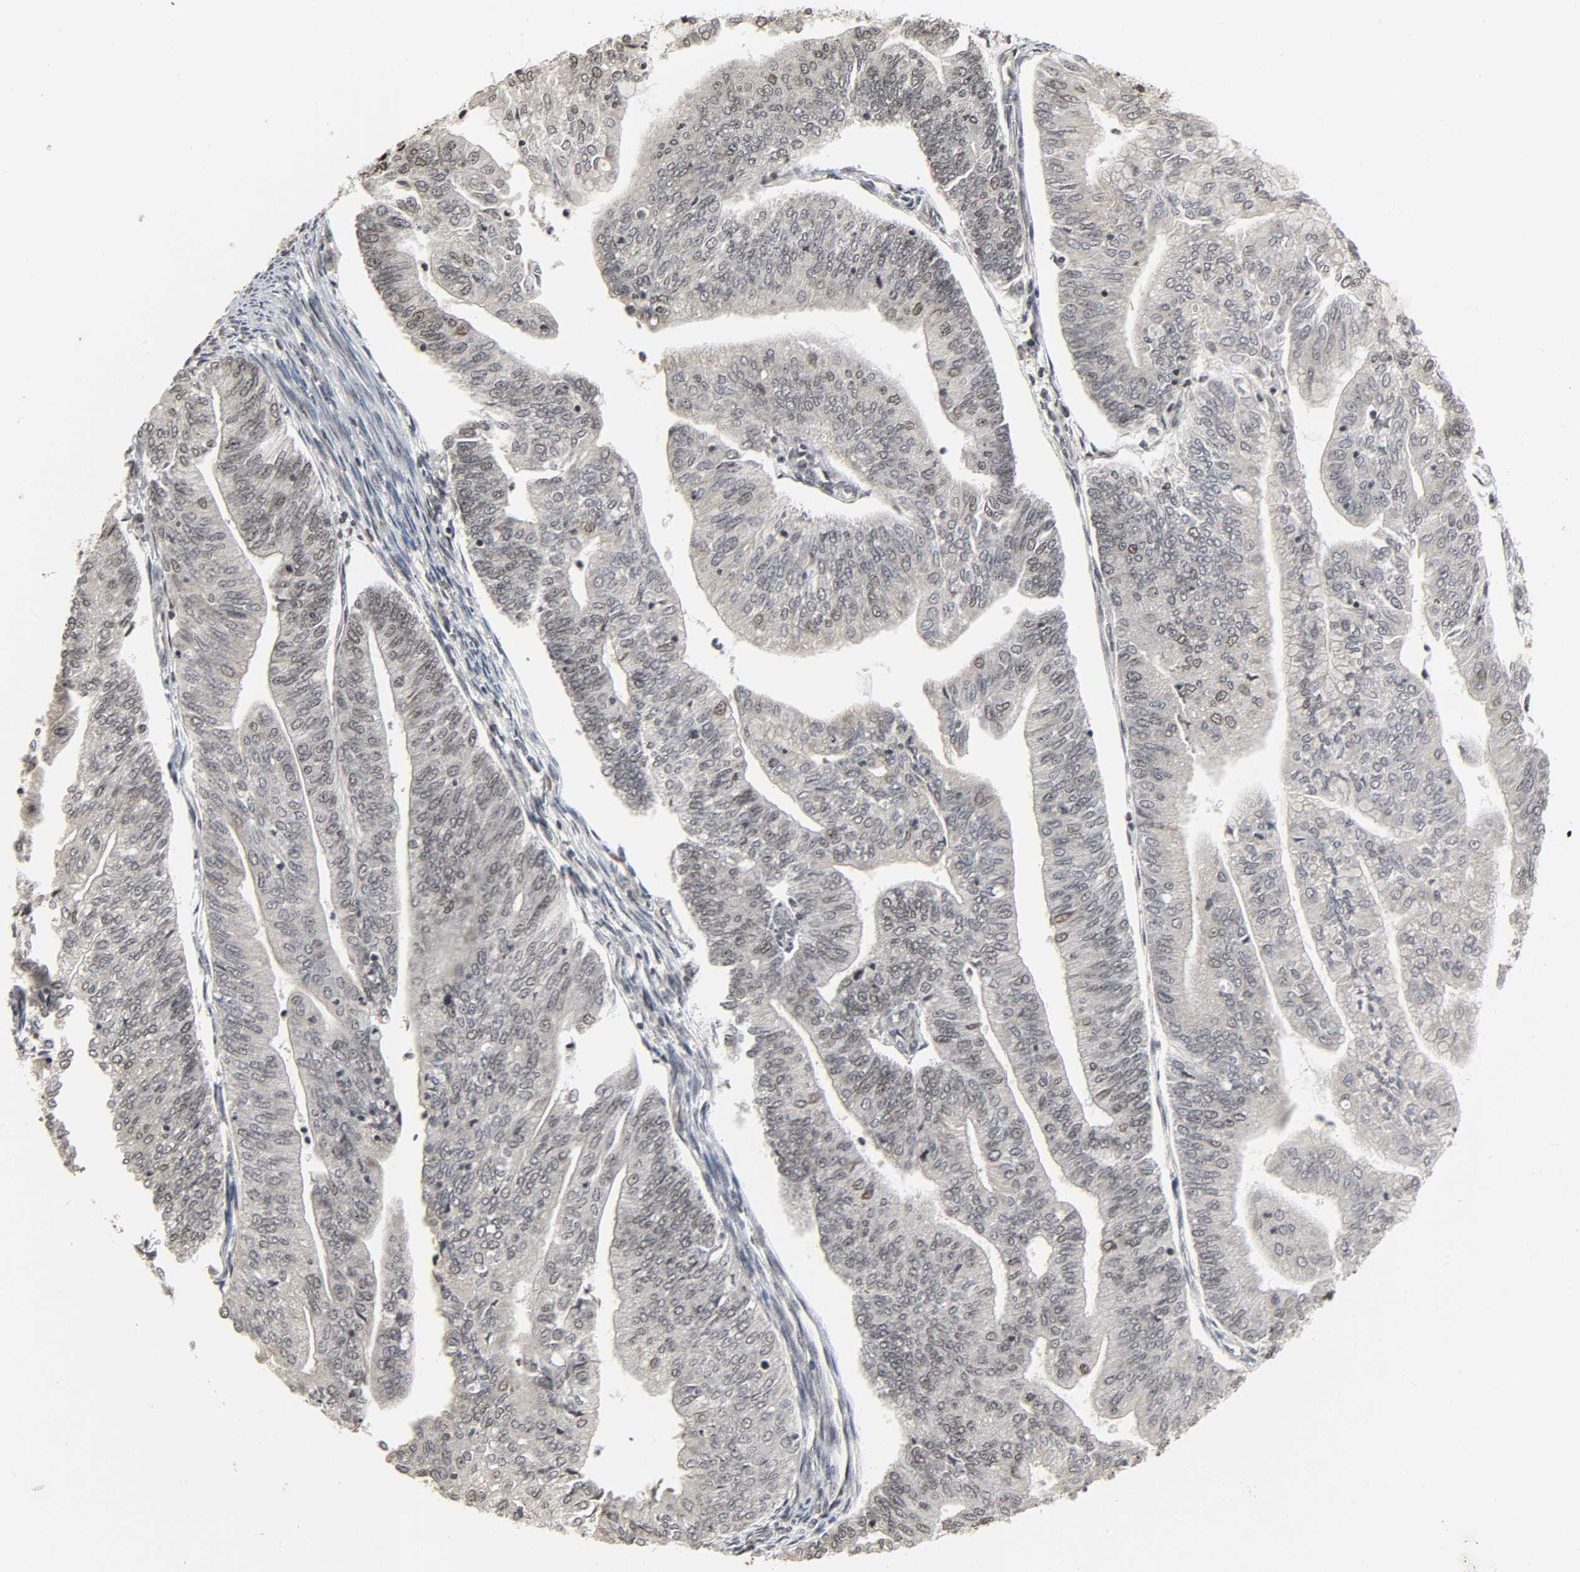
{"staining": {"intensity": "weak", "quantity": "25%-75%", "location": "nuclear"}, "tissue": "endometrial cancer", "cell_type": "Tumor cells", "image_type": "cancer", "snomed": [{"axis": "morphology", "description": "Adenocarcinoma, NOS"}, {"axis": "topography", "description": "Endometrium"}], "caption": "DAB immunohistochemical staining of human endometrial cancer displays weak nuclear protein staining in about 25%-75% of tumor cells. (Brightfield microscopy of DAB IHC at high magnification).", "gene": "XRCC1", "patient": {"sex": "female", "age": 59}}